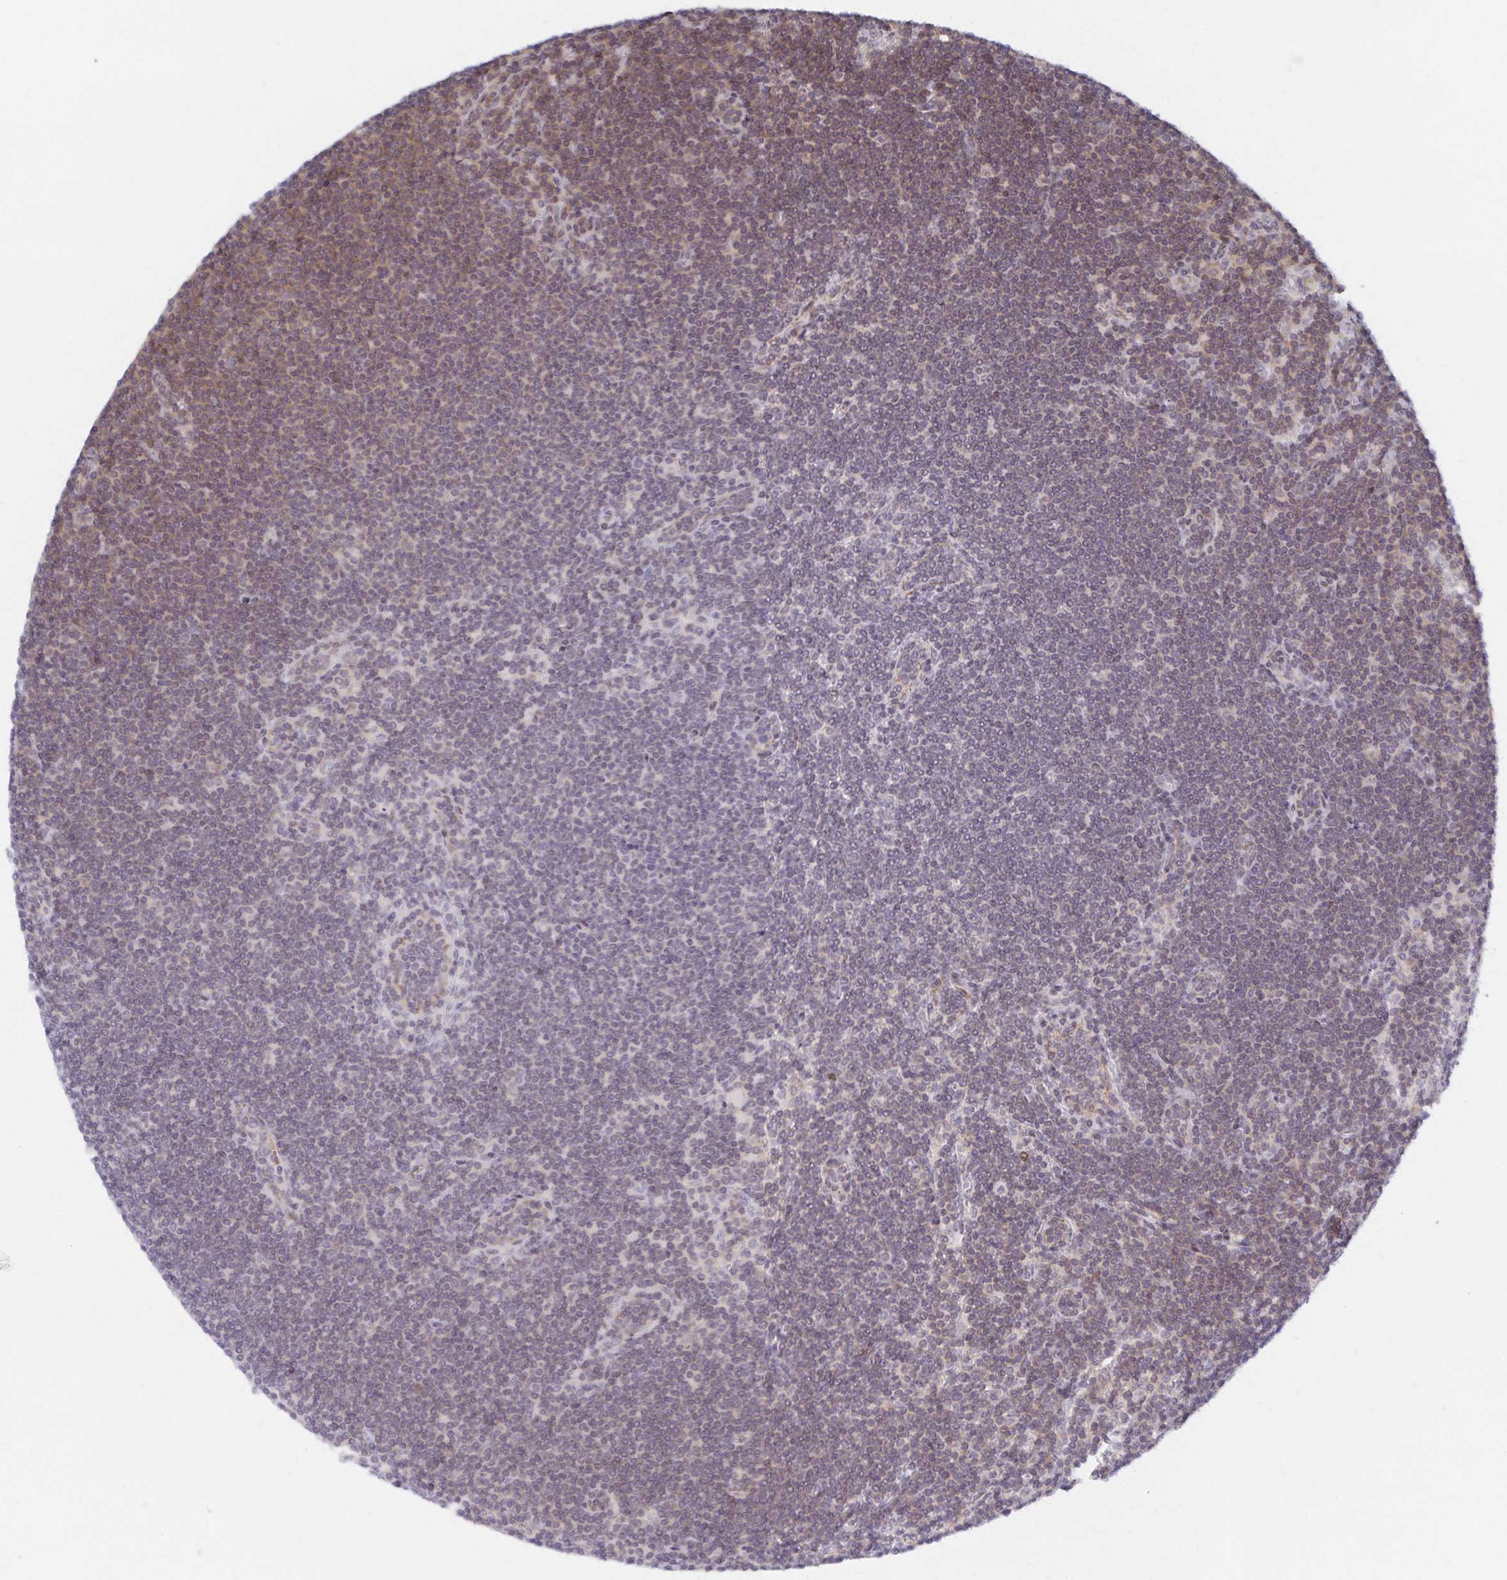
{"staining": {"intensity": "weak", "quantity": "25%-75%", "location": "cytoplasmic/membranous,nuclear"}, "tissue": "lymphoma", "cell_type": "Tumor cells", "image_type": "cancer", "snomed": [{"axis": "morphology", "description": "Malignant lymphoma, non-Hodgkin's type, Low grade"}, {"axis": "topography", "description": "Lymph node"}], "caption": "Protein staining exhibits weak cytoplasmic/membranous and nuclear expression in about 25%-75% of tumor cells in low-grade malignant lymphoma, non-Hodgkin's type.", "gene": "RAB9B", "patient": {"sex": "female", "age": 73}}